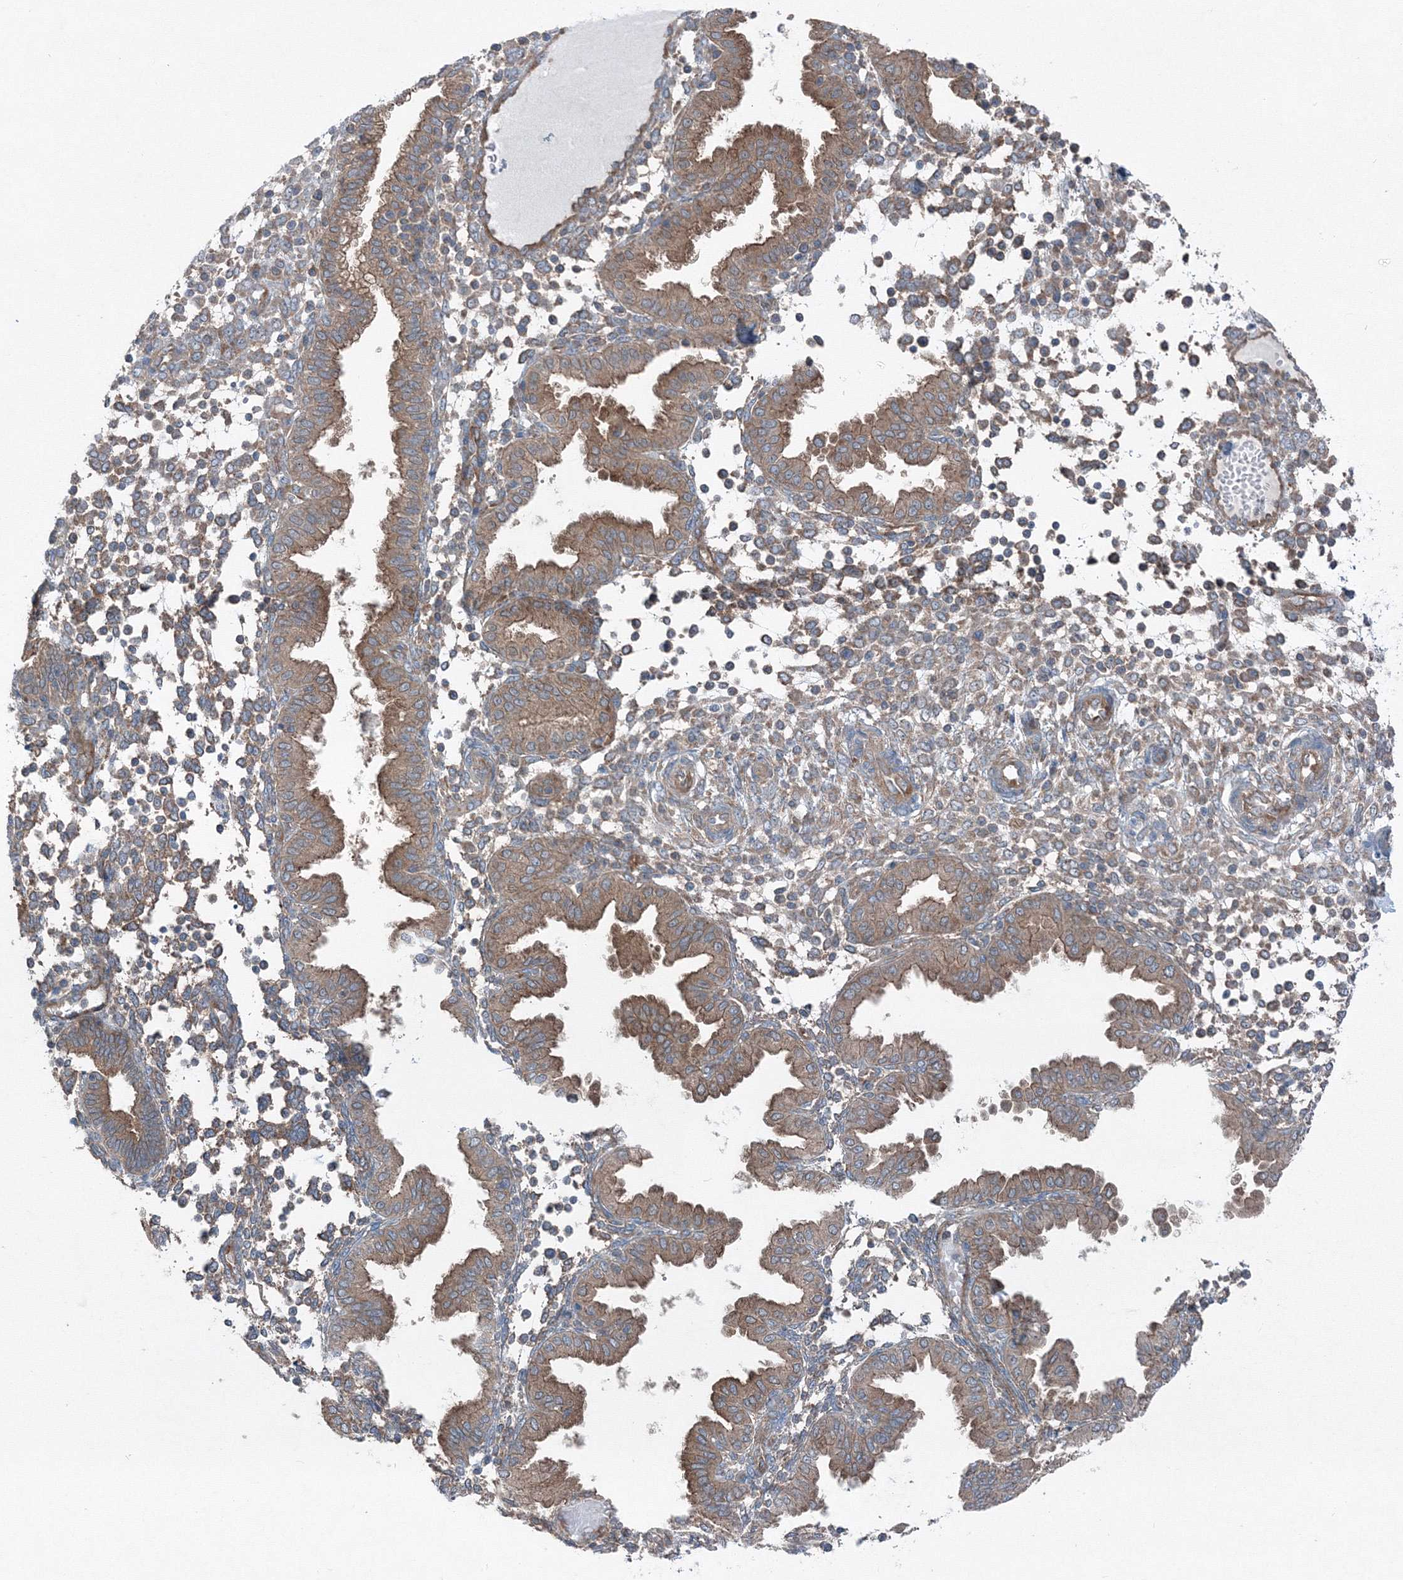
{"staining": {"intensity": "moderate", "quantity": "25%-75%", "location": "cytoplasmic/membranous"}, "tissue": "endometrium", "cell_type": "Cells in endometrial stroma", "image_type": "normal", "snomed": [{"axis": "morphology", "description": "Normal tissue, NOS"}, {"axis": "topography", "description": "Endometrium"}], "caption": "Moderate cytoplasmic/membranous protein staining is present in approximately 25%-75% of cells in endometrial stroma in endometrium. The staining is performed using DAB (3,3'-diaminobenzidine) brown chromogen to label protein expression. The nuclei are counter-stained blue using hematoxylin.", "gene": "TPRKB", "patient": {"sex": "female", "age": 53}}